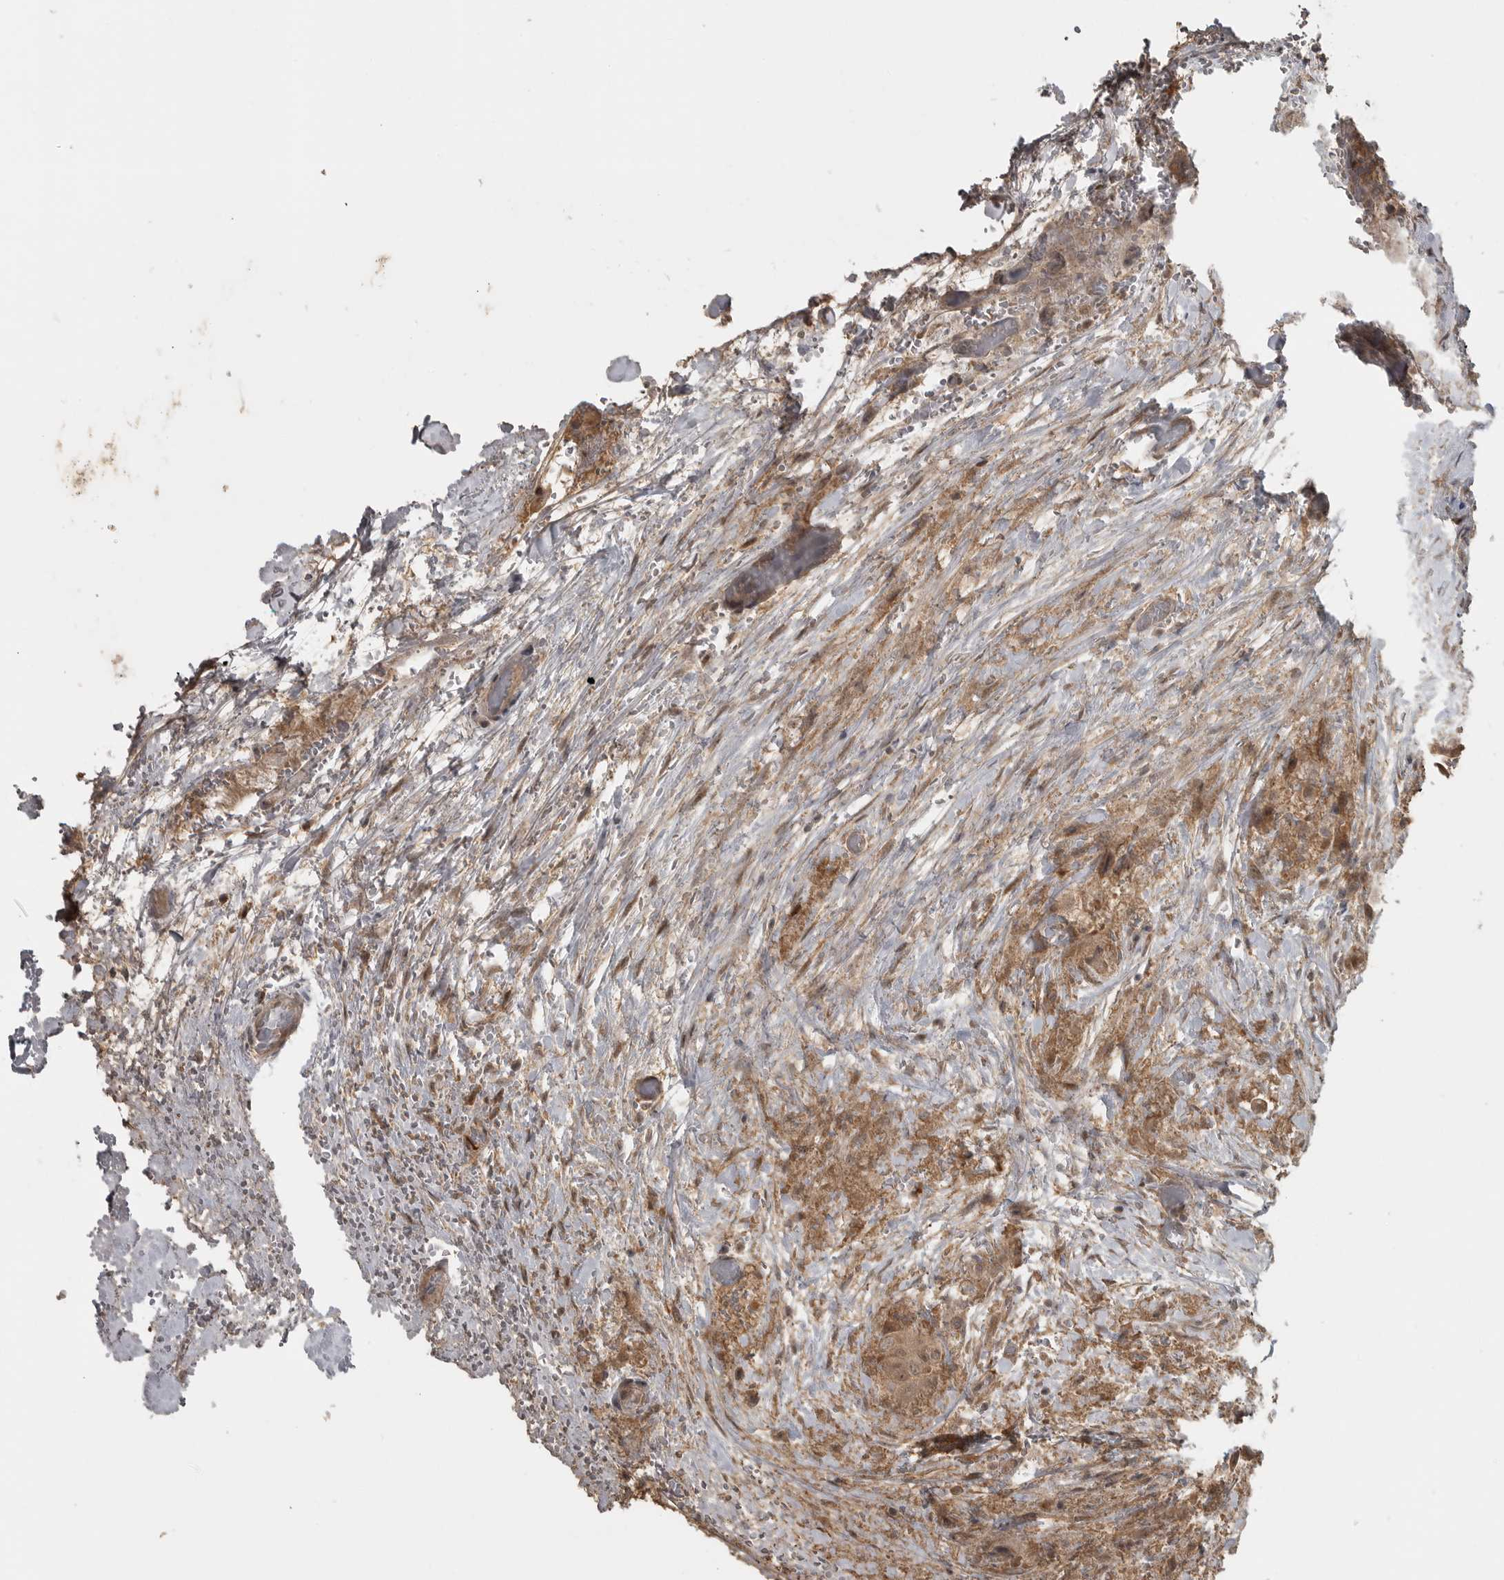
{"staining": {"intensity": "moderate", "quantity": ">75%", "location": "cytoplasmic/membranous"}, "tissue": "thyroid cancer", "cell_type": "Tumor cells", "image_type": "cancer", "snomed": [{"axis": "morphology", "description": "Papillary adenocarcinoma, NOS"}, {"axis": "topography", "description": "Thyroid gland"}], "caption": "Thyroid cancer was stained to show a protein in brown. There is medium levels of moderate cytoplasmic/membranous staining in approximately >75% of tumor cells.", "gene": "LLGL1", "patient": {"sex": "female", "age": 59}}